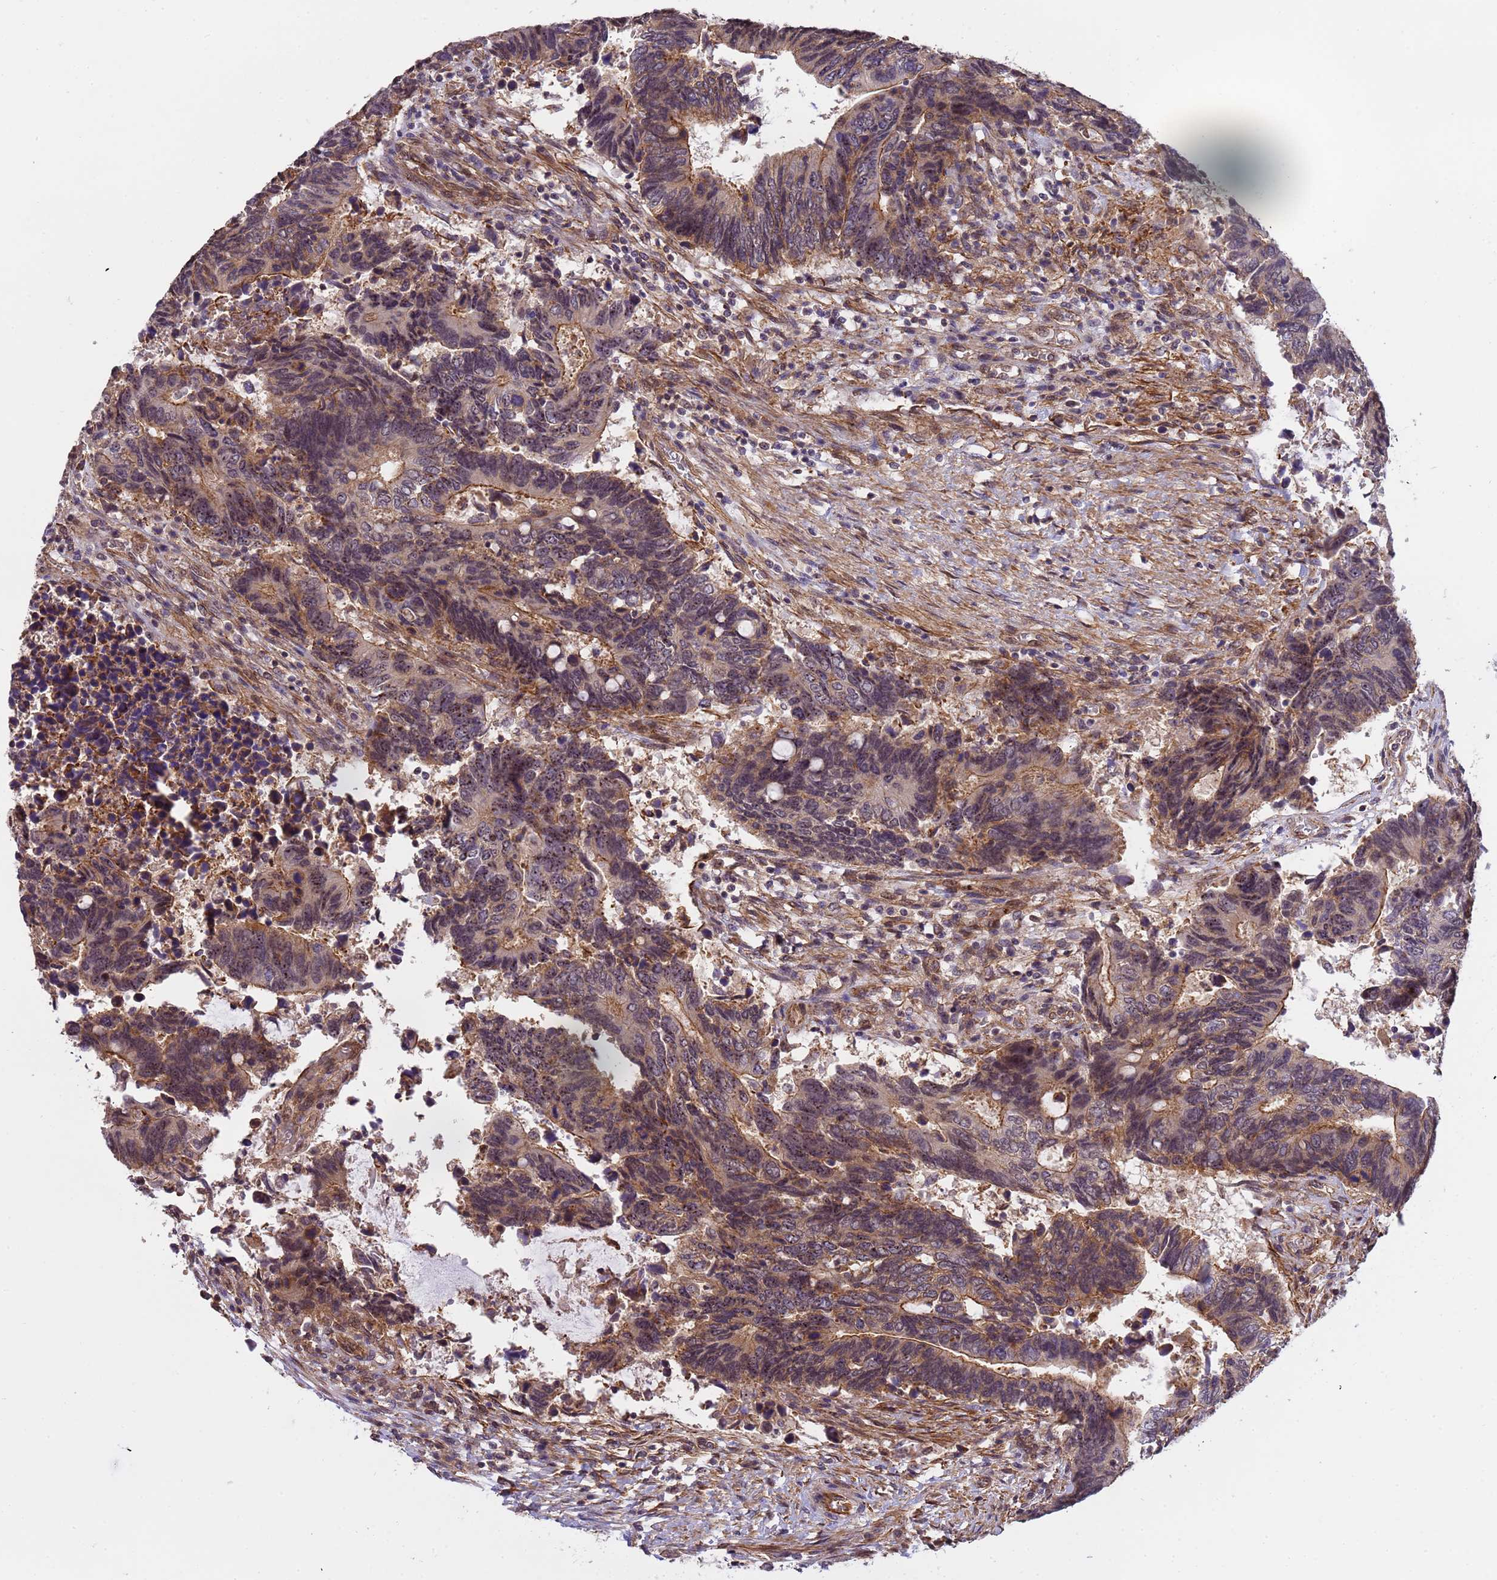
{"staining": {"intensity": "weak", "quantity": "25%-75%", "location": "cytoplasmic/membranous,nuclear"}, "tissue": "colorectal cancer", "cell_type": "Tumor cells", "image_type": "cancer", "snomed": [{"axis": "morphology", "description": "Adenocarcinoma, NOS"}, {"axis": "topography", "description": "Colon"}], "caption": "Immunohistochemical staining of adenocarcinoma (colorectal) displays weak cytoplasmic/membranous and nuclear protein positivity in about 25%-75% of tumor cells.", "gene": "EMC2", "patient": {"sex": "male", "age": 87}}